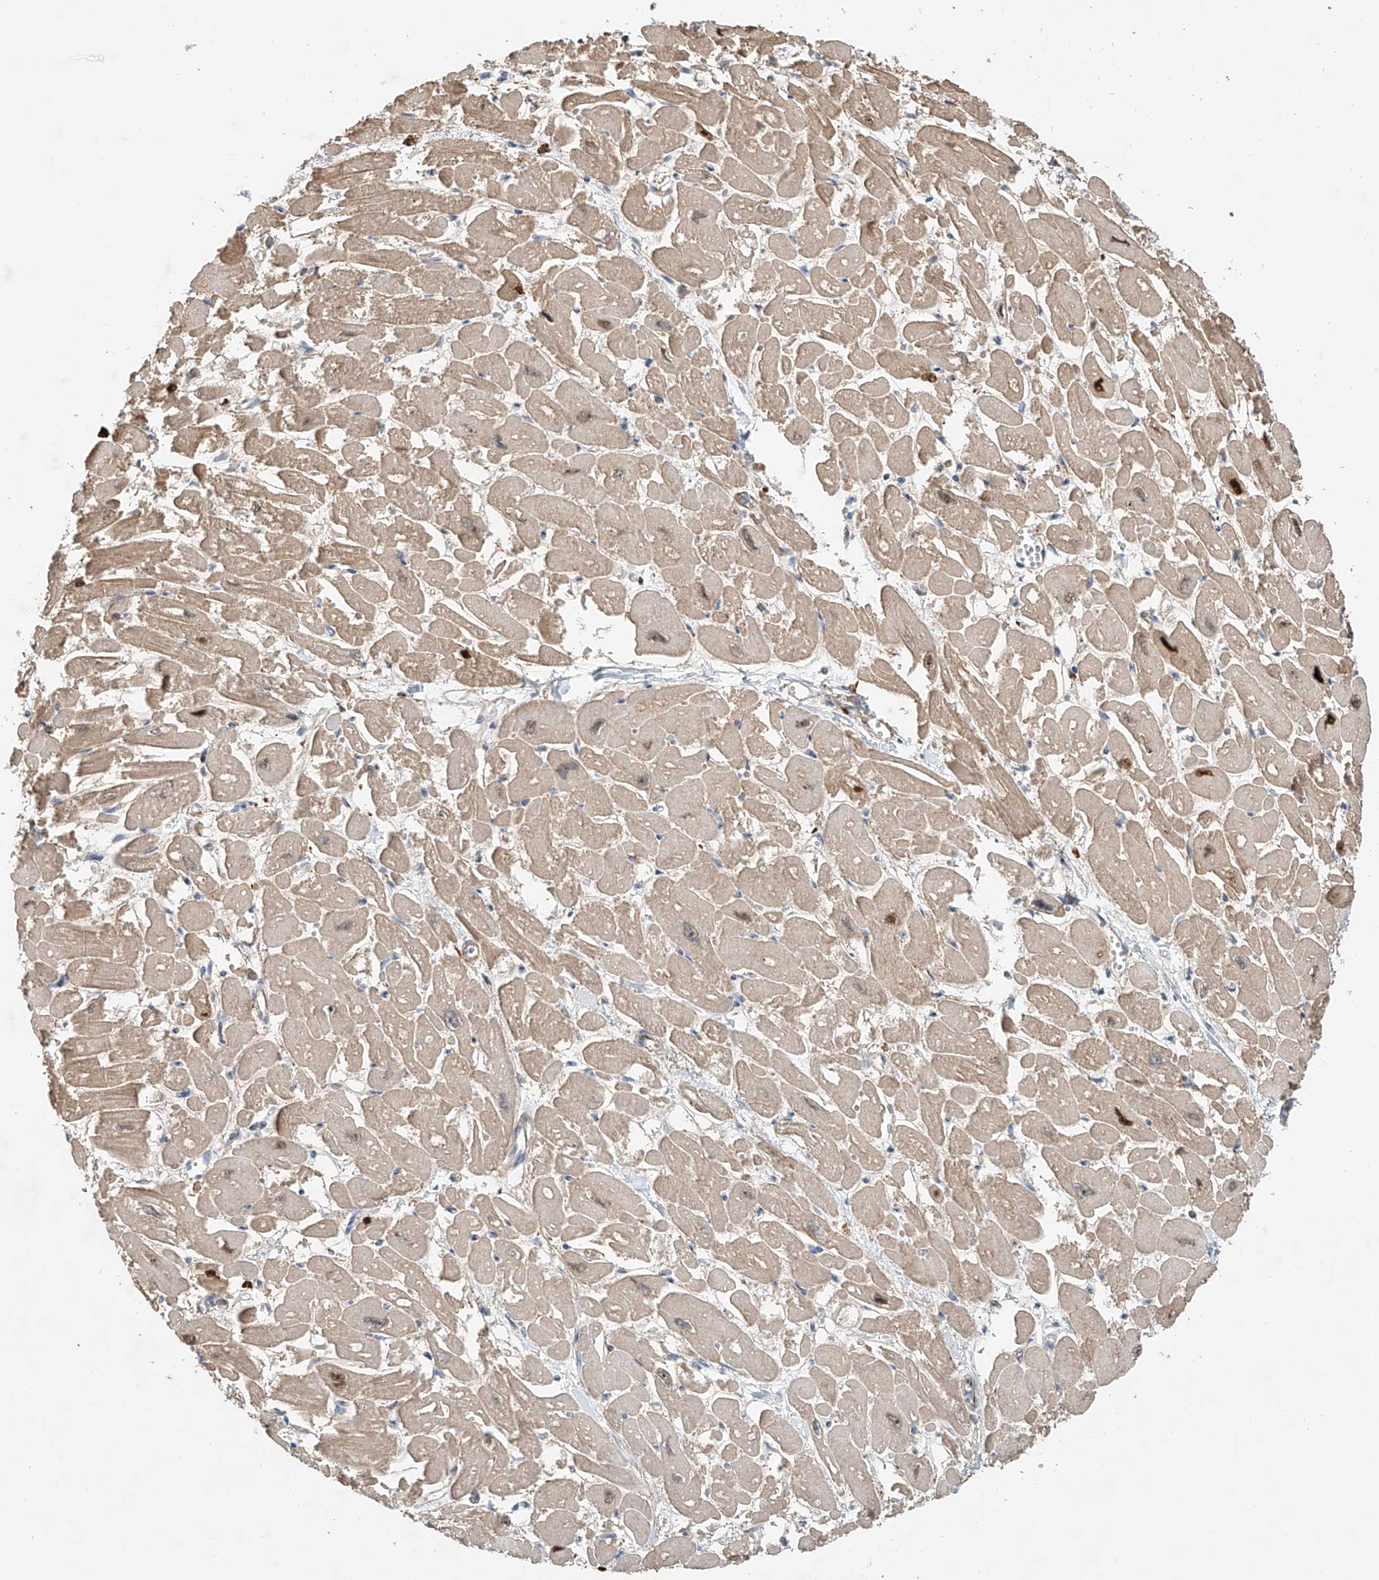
{"staining": {"intensity": "weak", "quantity": "<25%", "location": "cytoplasmic/membranous,nuclear"}, "tissue": "heart muscle", "cell_type": "Cardiomyocytes", "image_type": "normal", "snomed": [{"axis": "morphology", "description": "Normal tissue, NOS"}, {"axis": "topography", "description": "Heart"}], "caption": "Human heart muscle stained for a protein using immunohistochemistry exhibits no expression in cardiomyocytes.", "gene": "FRYL", "patient": {"sex": "male", "age": 54}}